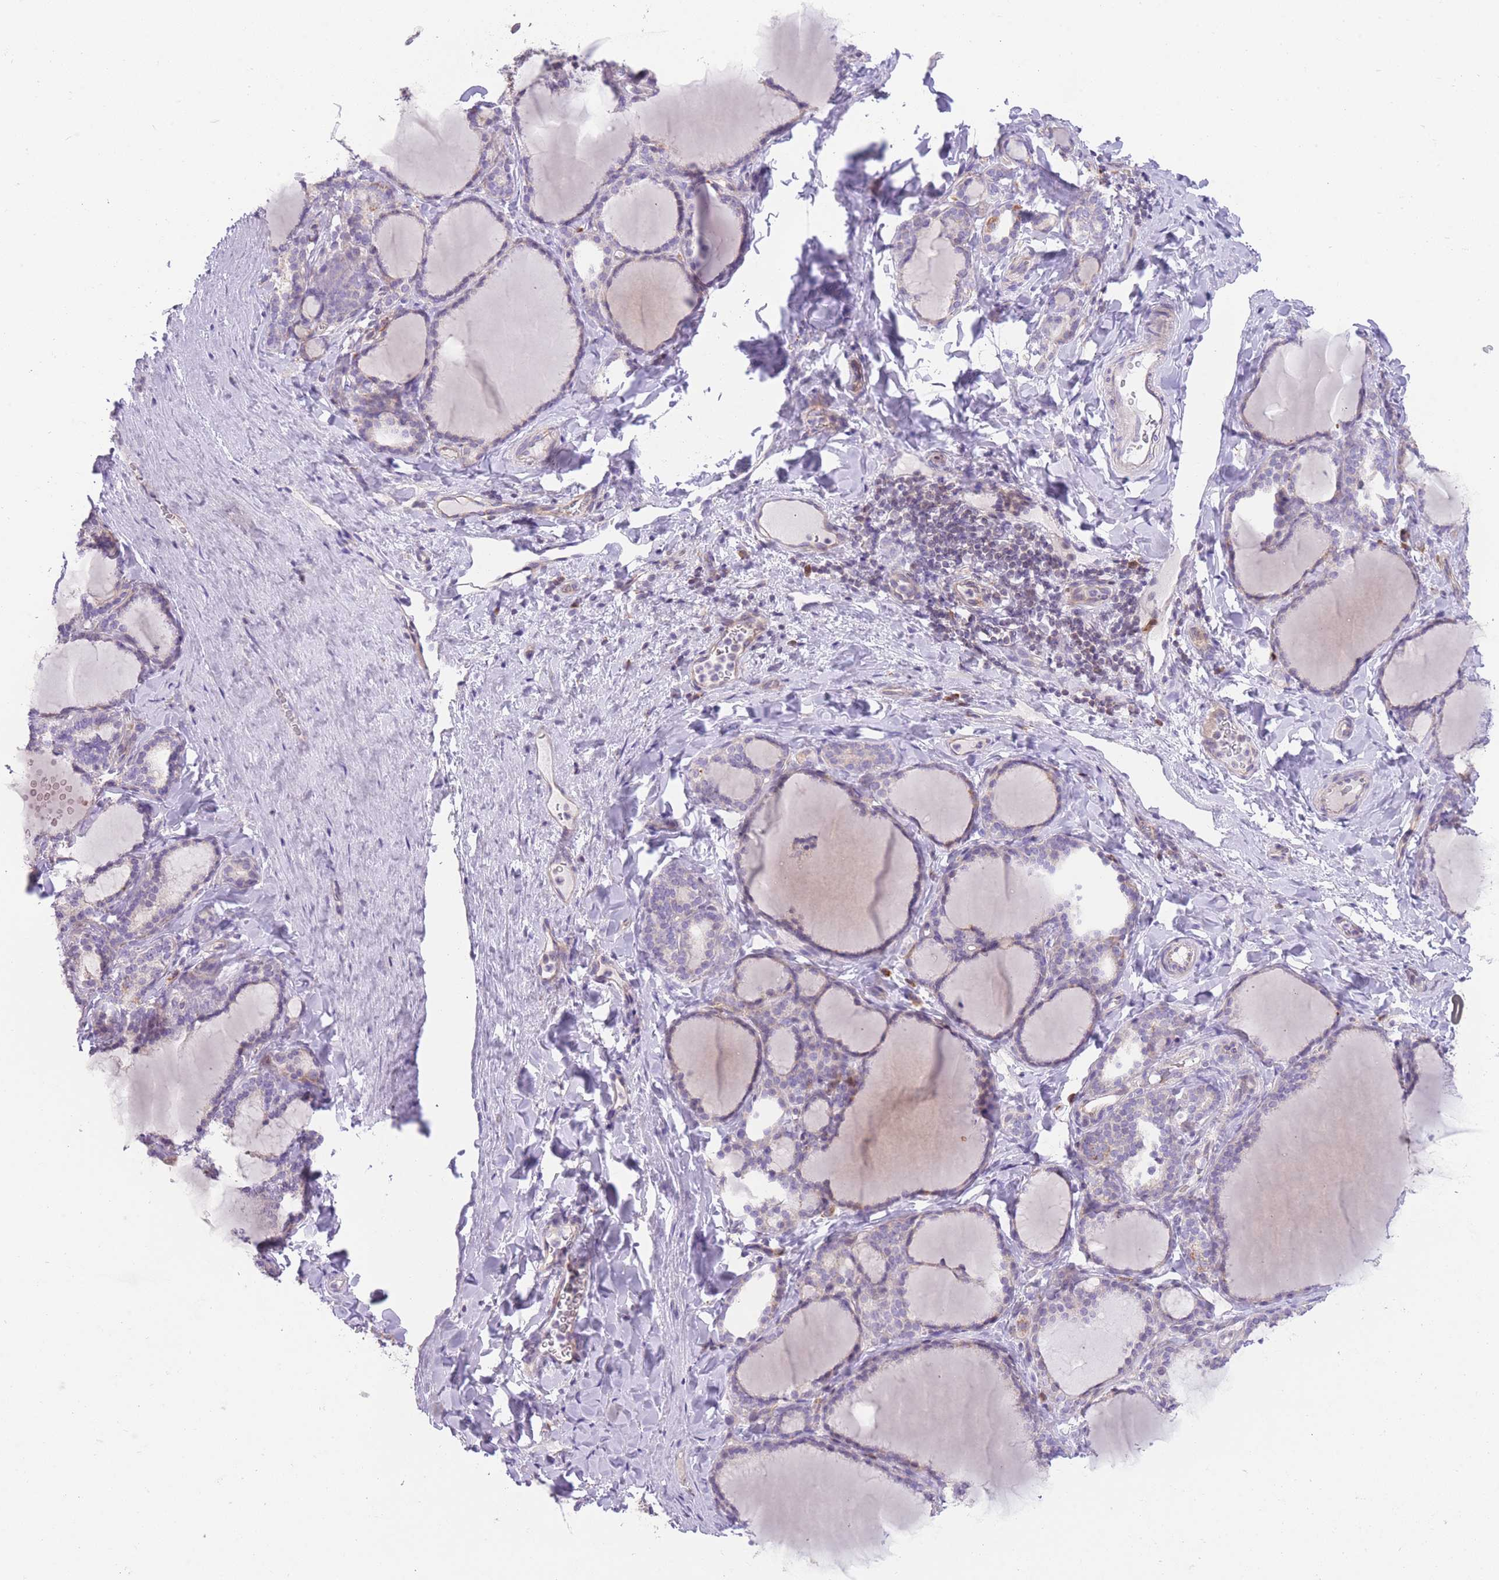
{"staining": {"intensity": "moderate", "quantity": "<25%", "location": "cytoplasmic/membranous"}, "tissue": "thyroid gland", "cell_type": "Glandular cells", "image_type": "normal", "snomed": [{"axis": "morphology", "description": "Normal tissue, NOS"}, {"axis": "topography", "description": "Thyroid gland"}], "caption": "Protein expression analysis of unremarkable human thyroid gland reveals moderate cytoplasmic/membranous expression in approximately <25% of glandular cells. Nuclei are stained in blue.", "gene": "BOLA2B", "patient": {"sex": "female", "age": 31}}